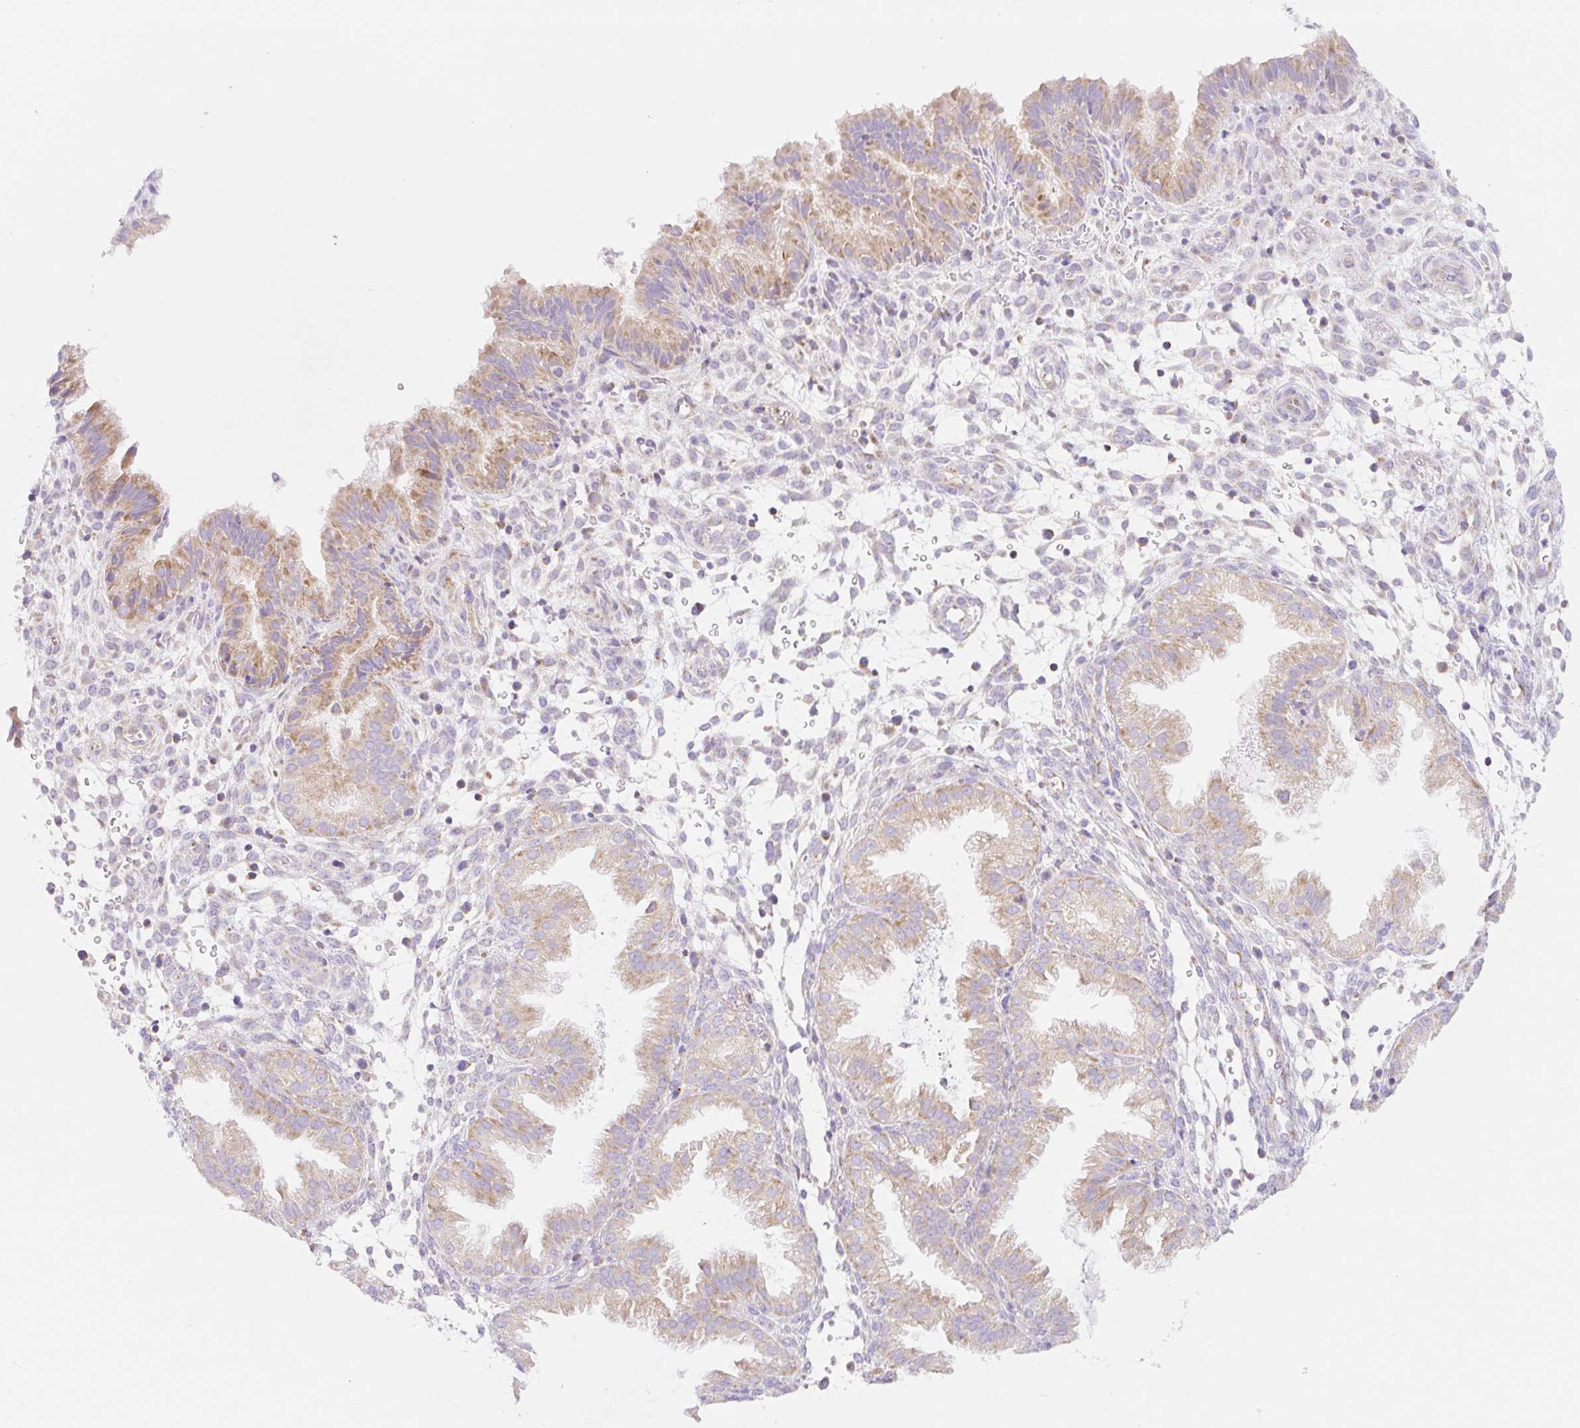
{"staining": {"intensity": "negative", "quantity": "none", "location": "none"}, "tissue": "endometrium", "cell_type": "Cells in endometrial stroma", "image_type": "normal", "snomed": [{"axis": "morphology", "description": "Normal tissue, NOS"}, {"axis": "topography", "description": "Endometrium"}], "caption": "The immunohistochemistry (IHC) histopathology image has no significant expression in cells in endometrial stroma of endometrium.", "gene": "FOCAD", "patient": {"sex": "female", "age": 33}}